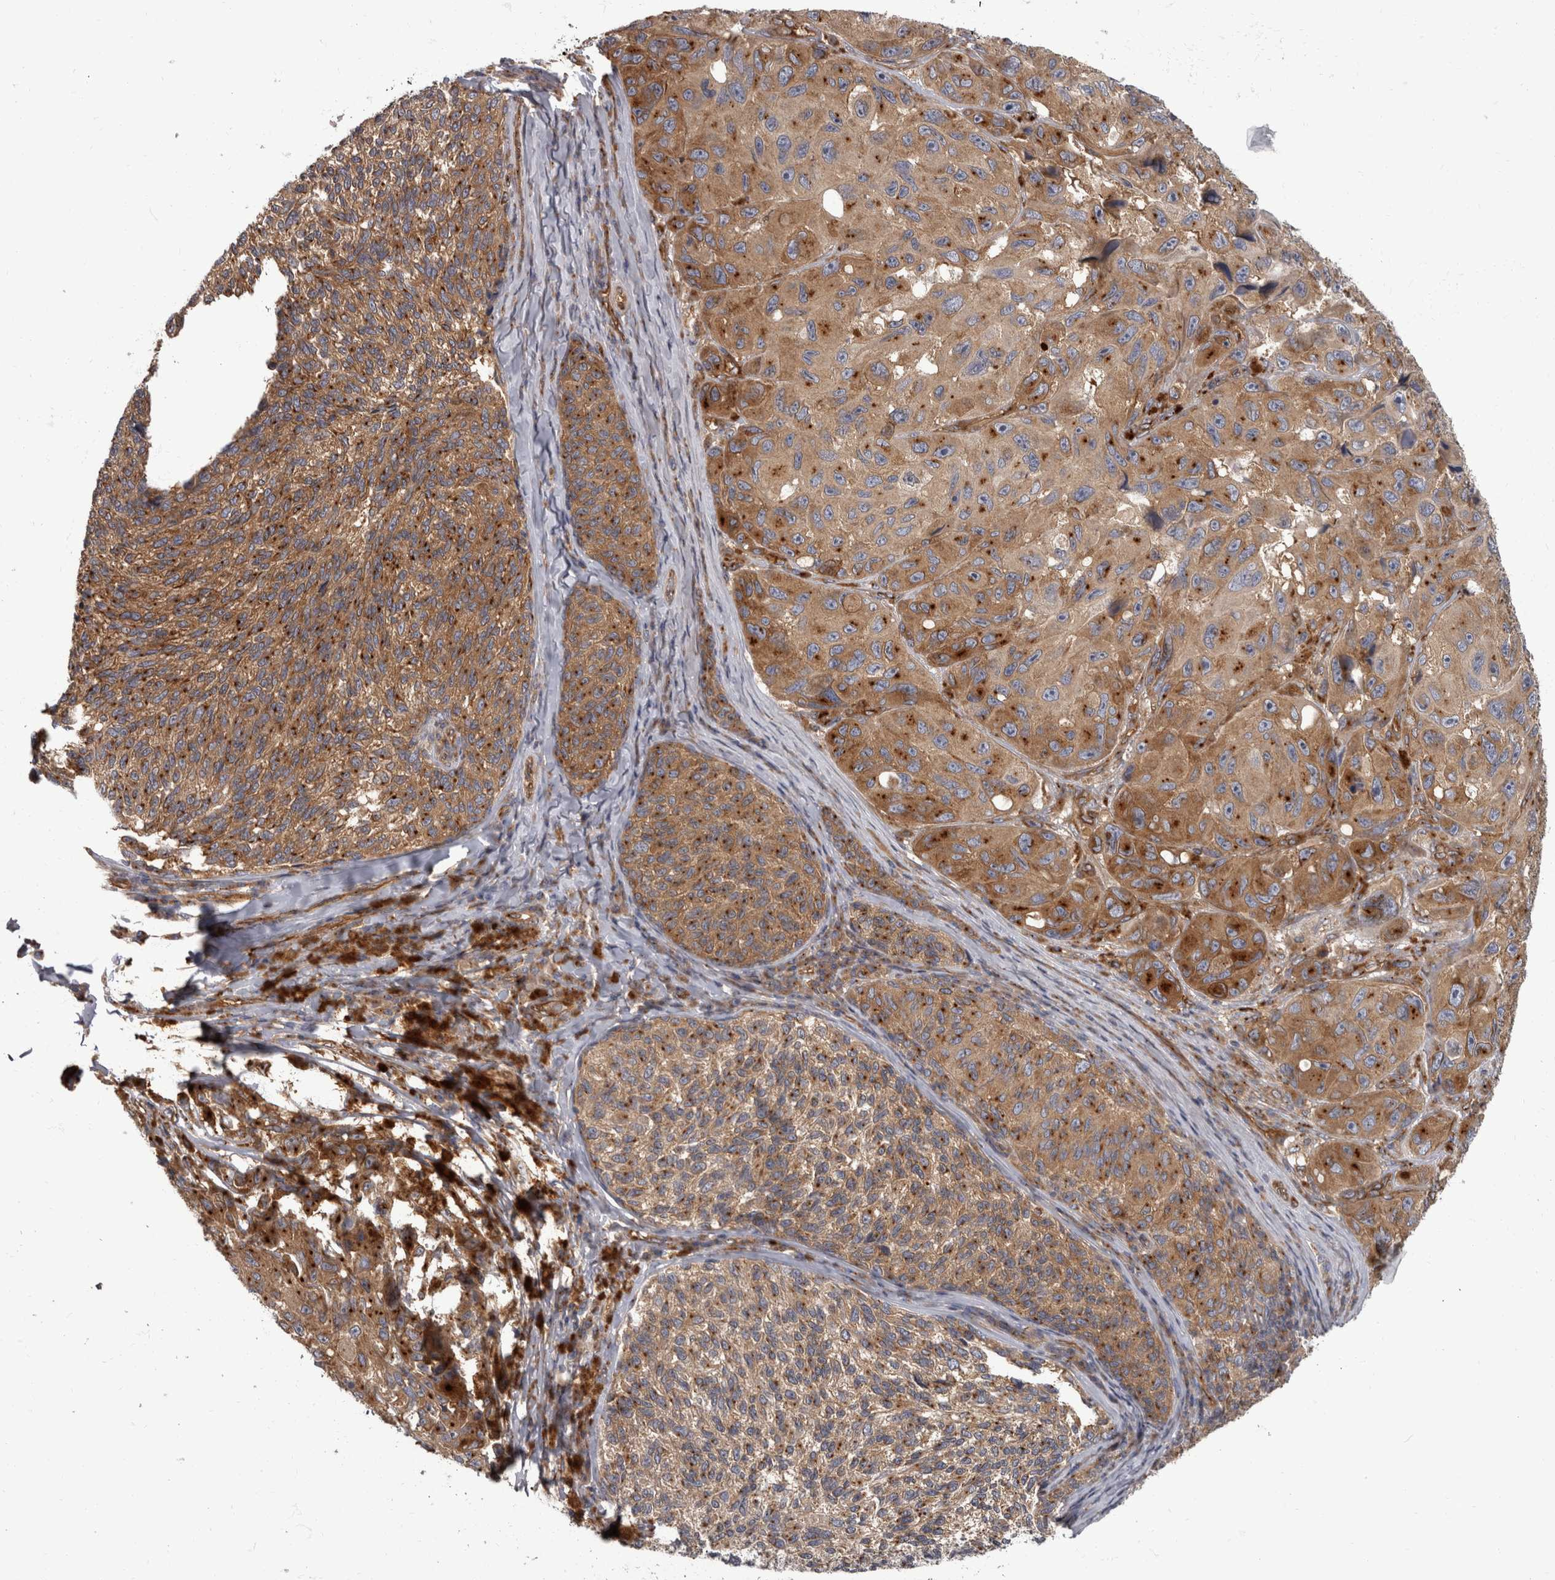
{"staining": {"intensity": "moderate", "quantity": ">75%", "location": "cytoplasmic/membranous"}, "tissue": "melanoma", "cell_type": "Tumor cells", "image_type": "cancer", "snomed": [{"axis": "morphology", "description": "Malignant melanoma, NOS"}, {"axis": "topography", "description": "Skin"}], "caption": "Protein positivity by immunohistochemistry (IHC) demonstrates moderate cytoplasmic/membranous staining in approximately >75% of tumor cells in malignant melanoma.", "gene": "HOOK3", "patient": {"sex": "female", "age": 73}}